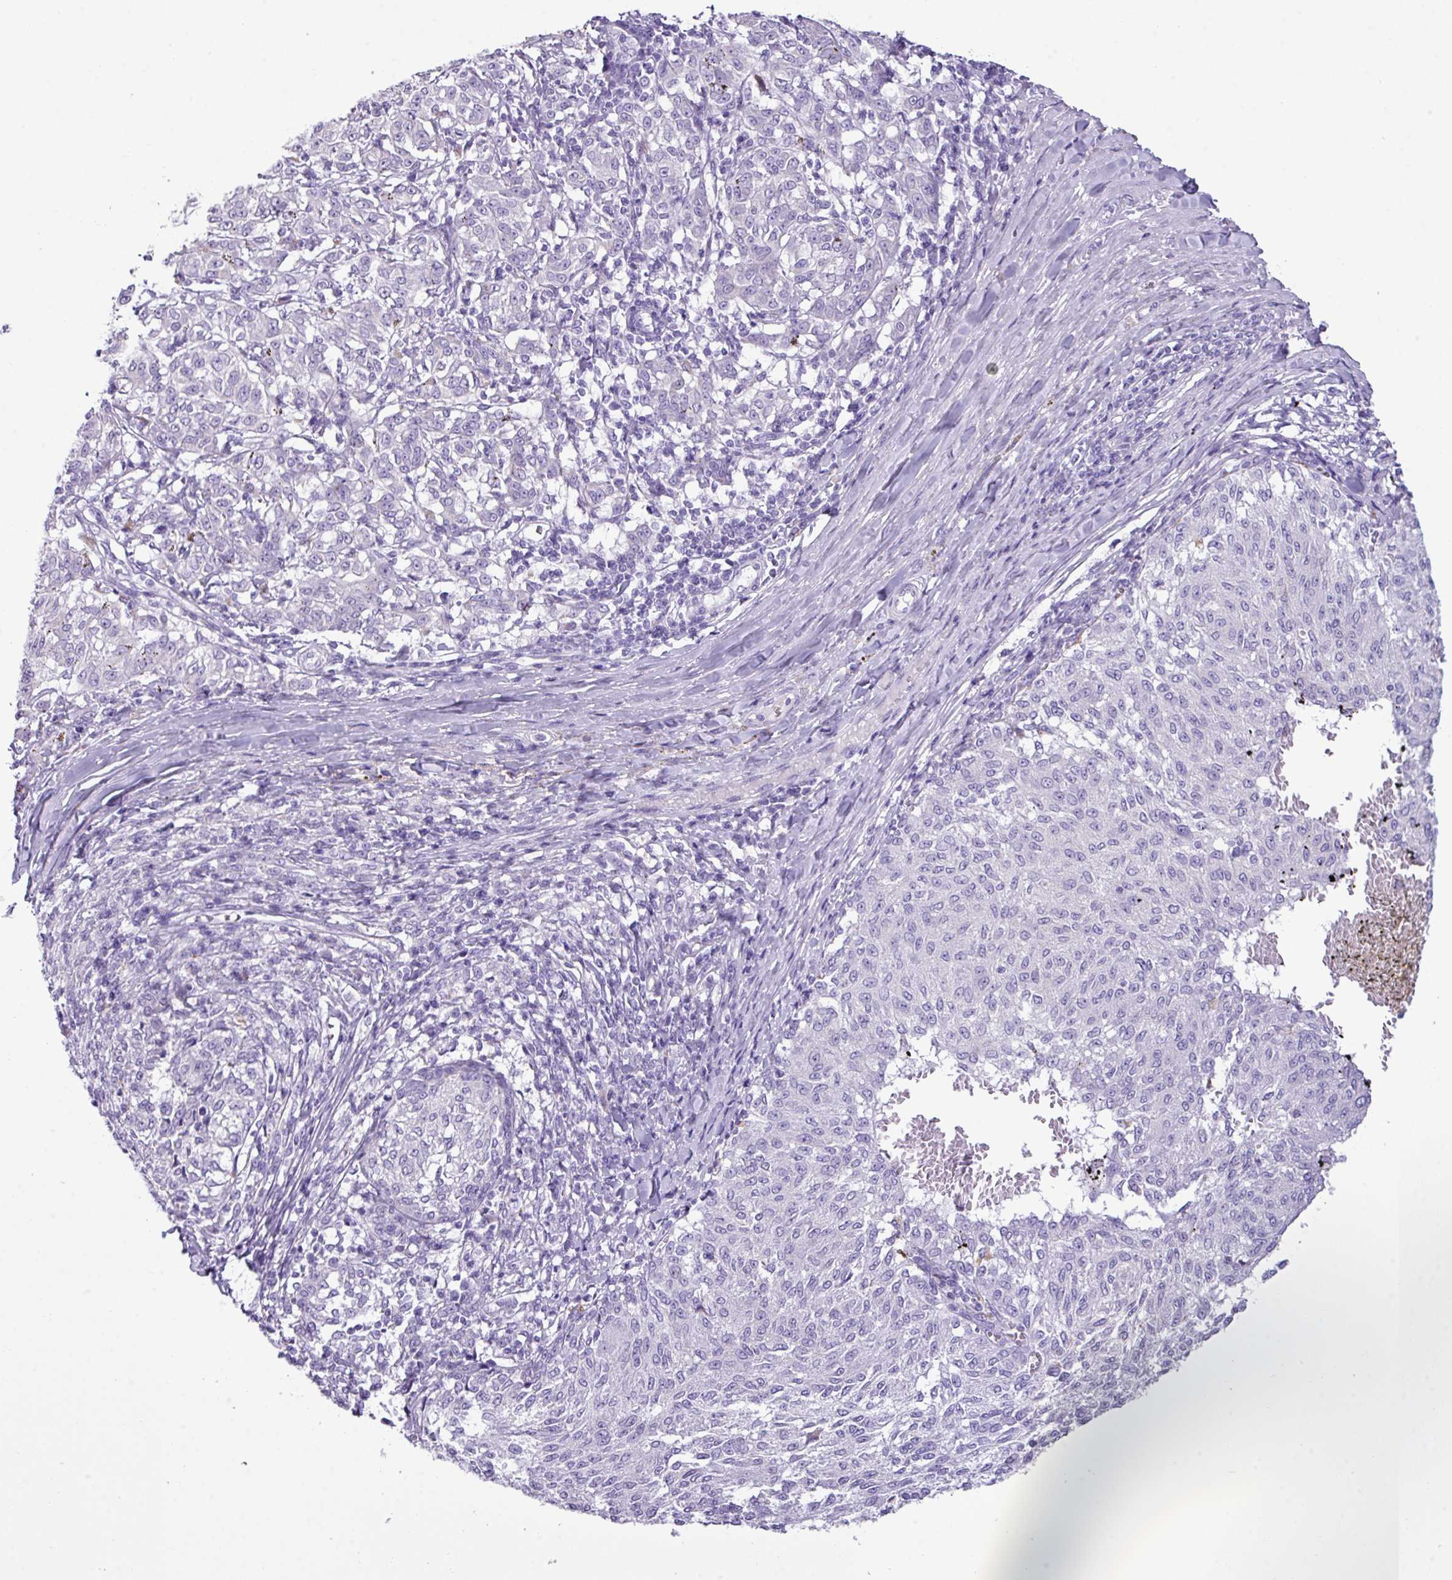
{"staining": {"intensity": "negative", "quantity": "none", "location": "none"}, "tissue": "melanoma", "cell_type": "Tumor cells", "image_type": "cancer", "snomed": [{"axis": "morphology", "description": "Malignant melanoma, NOS"}, {"axis": "topography", "description": "Skin"}], "caption": "An IHC histopathology image of melanoma is shown. There is no staining in tumor cells of melanoma.", "gene": "AGO3", "patient": {"sex": "female", "age": 72}}